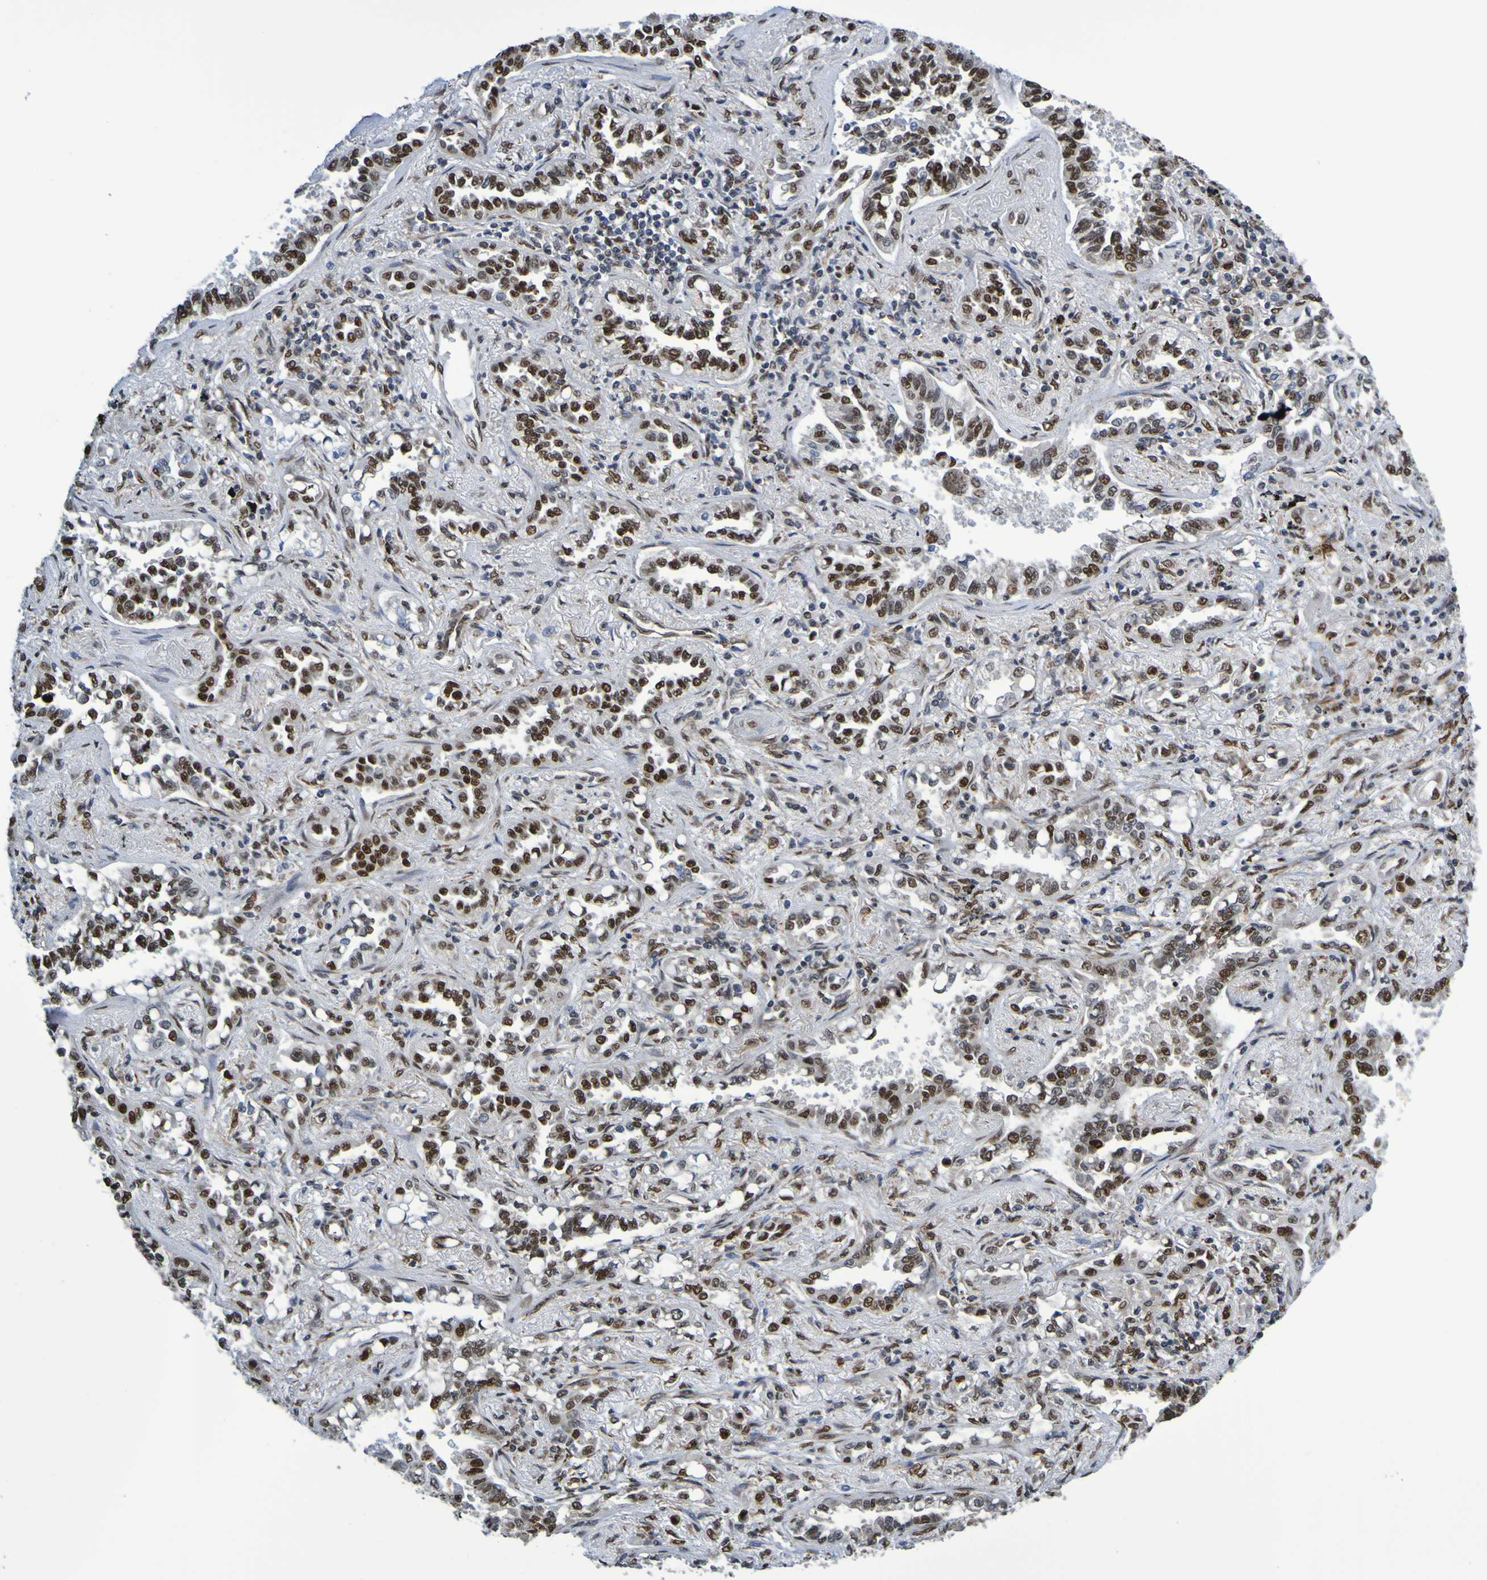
{"staining": {"intensity": "strong", "quantity": ">75%", "location": "nuclear"}, "tissue": "lung cancer", "cell_type": "Tumor cells", "image_type": "cancer", "snomed": [{"axis": "morphology", "description": "Normal tissue, NOS"}, {"axis": "morphology", "description": "Adenocarcinoma, NOS"}, {"axis": "topography", "description": "Lung"}], "caption": "Lung cancer tissue exhibits strong nuclear expression in about >75% of tumor cells", "gene": "HDAC2", "patient": {"sex": "male", "age": 59}}